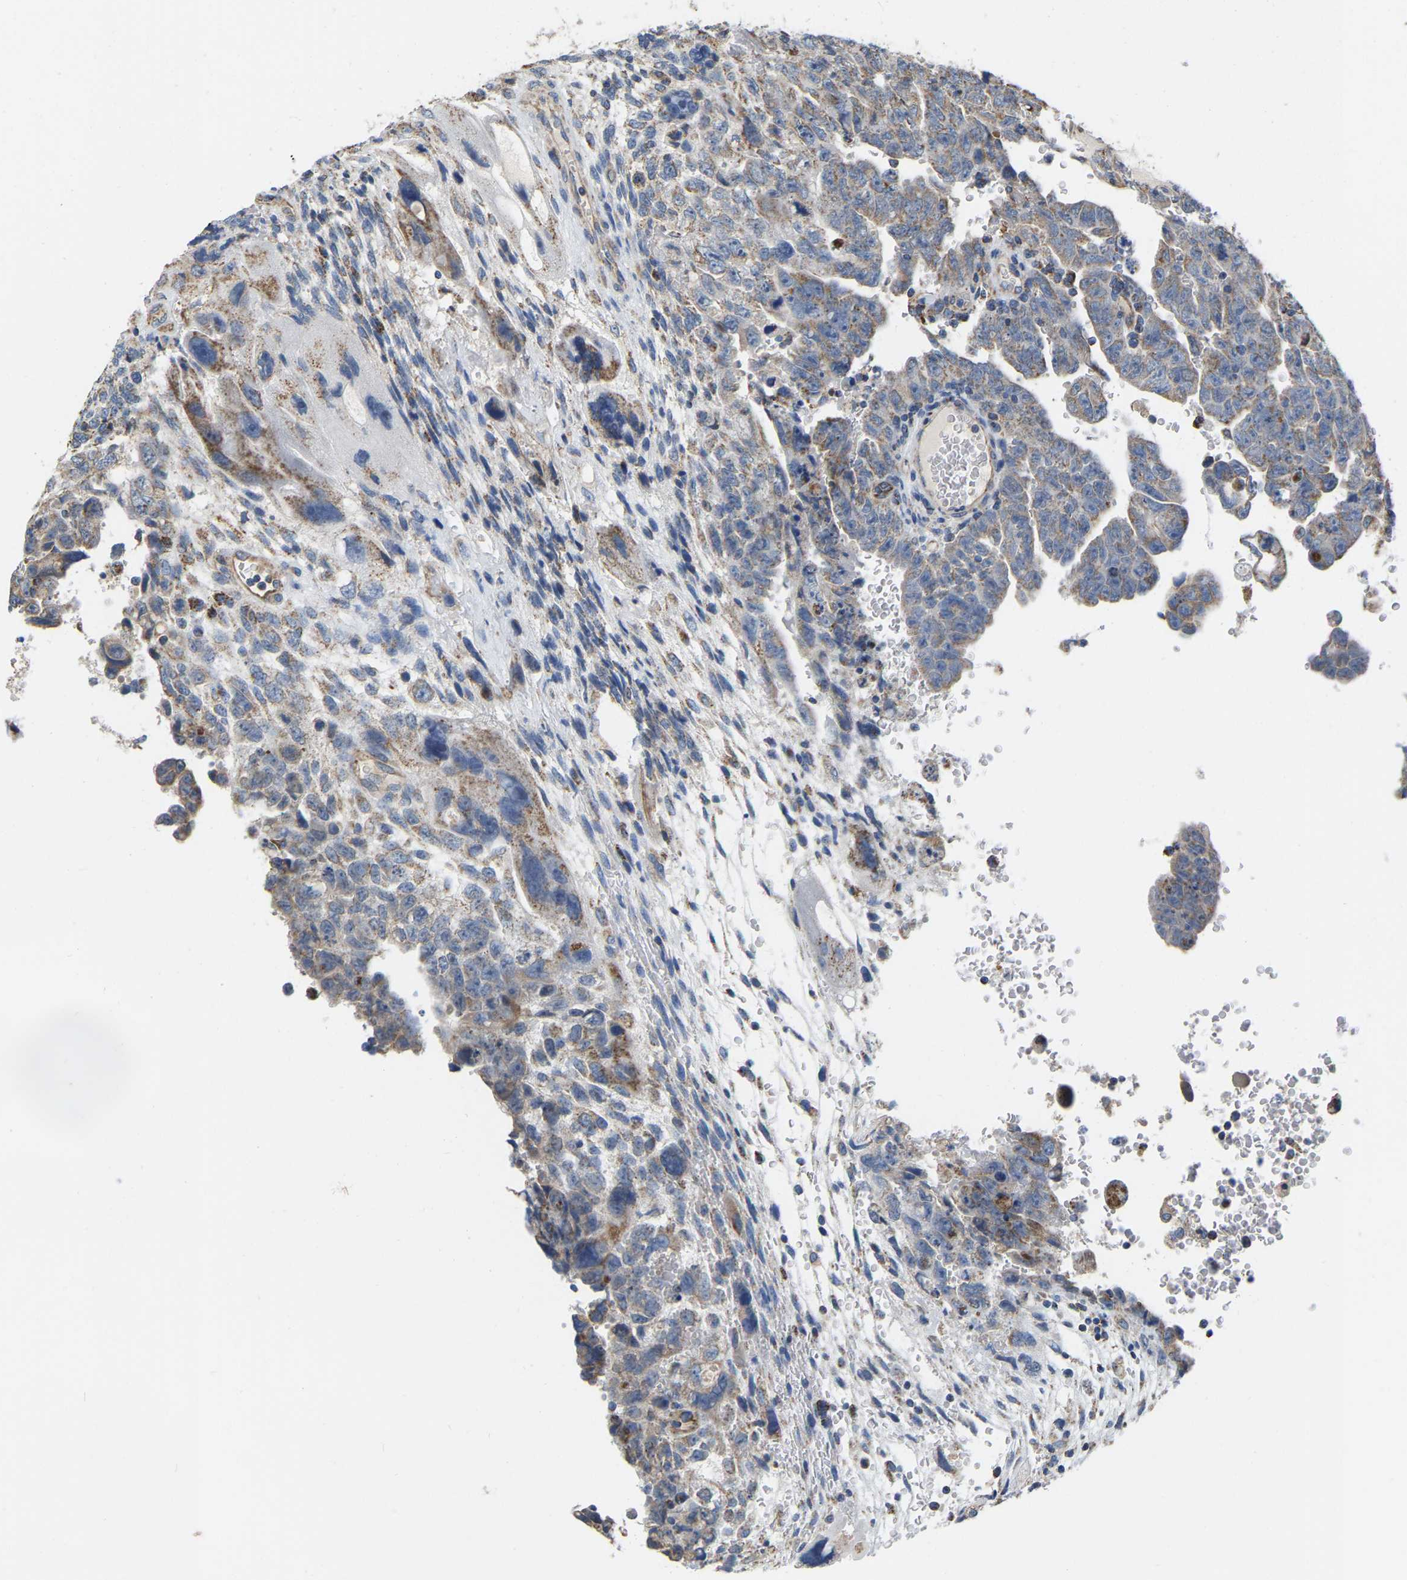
{"staining": {"intensity": "moderate", "quantity": "<25%", "location": "cytoplasmic/membranous"}, "tissue": "testis cancer", "cell_type": "Tumor cells", "image_type": "cancer", "snomed": [{"axis": "morphology", "description": "Carcinoma, Embryonal, NOS"}, {"axis": "topography", "description": "Testis"}], "caption": "Human embryonal carcinoma (testis) stained with a protein marker displays moderate staining in tumor cells.", "gene": "CBLB", "patient": {"sex": "male", "age": 28}}